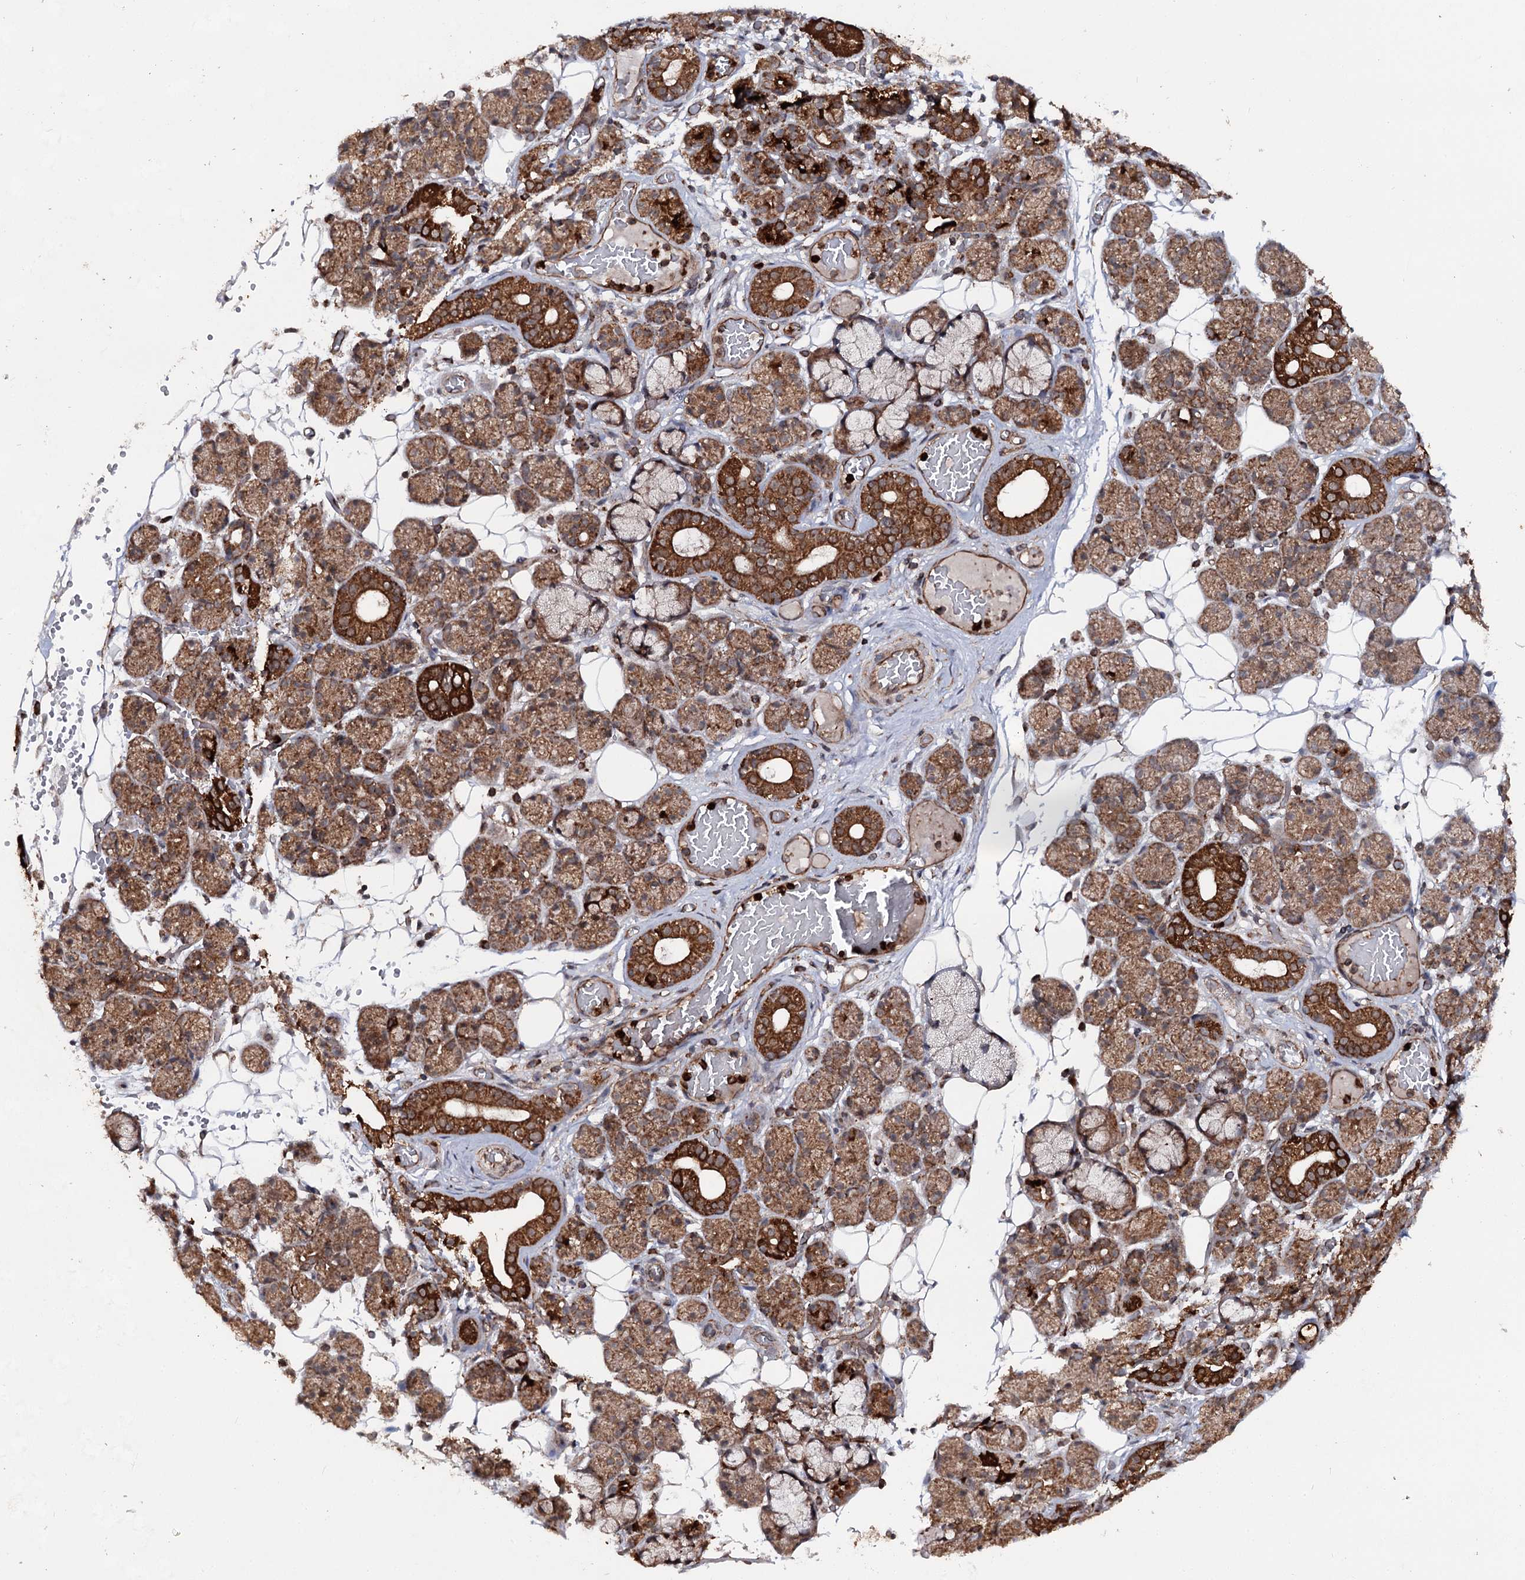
{"staining": {"intensity": "strong", "quantity": "25%-75%", "location": "cytoplasmic/membranous"}, "tissue": "salivary gland", "cell_type": "Glandular cells", "image_type": "normal", "snomed": [{"axis": "morphology", "description": "Normal tissue, NOS"}, {"axis": "topography", "description": "Salivary gland"}], "caption": "A high amount of strong cytoplasmic/membranous positivity is appreciated in approximately 25%-75% of glandular cells in unremarkable salivary gland.", "gene": "FGFR1OP2", "patient": {"sex": "male", "age": 63}}